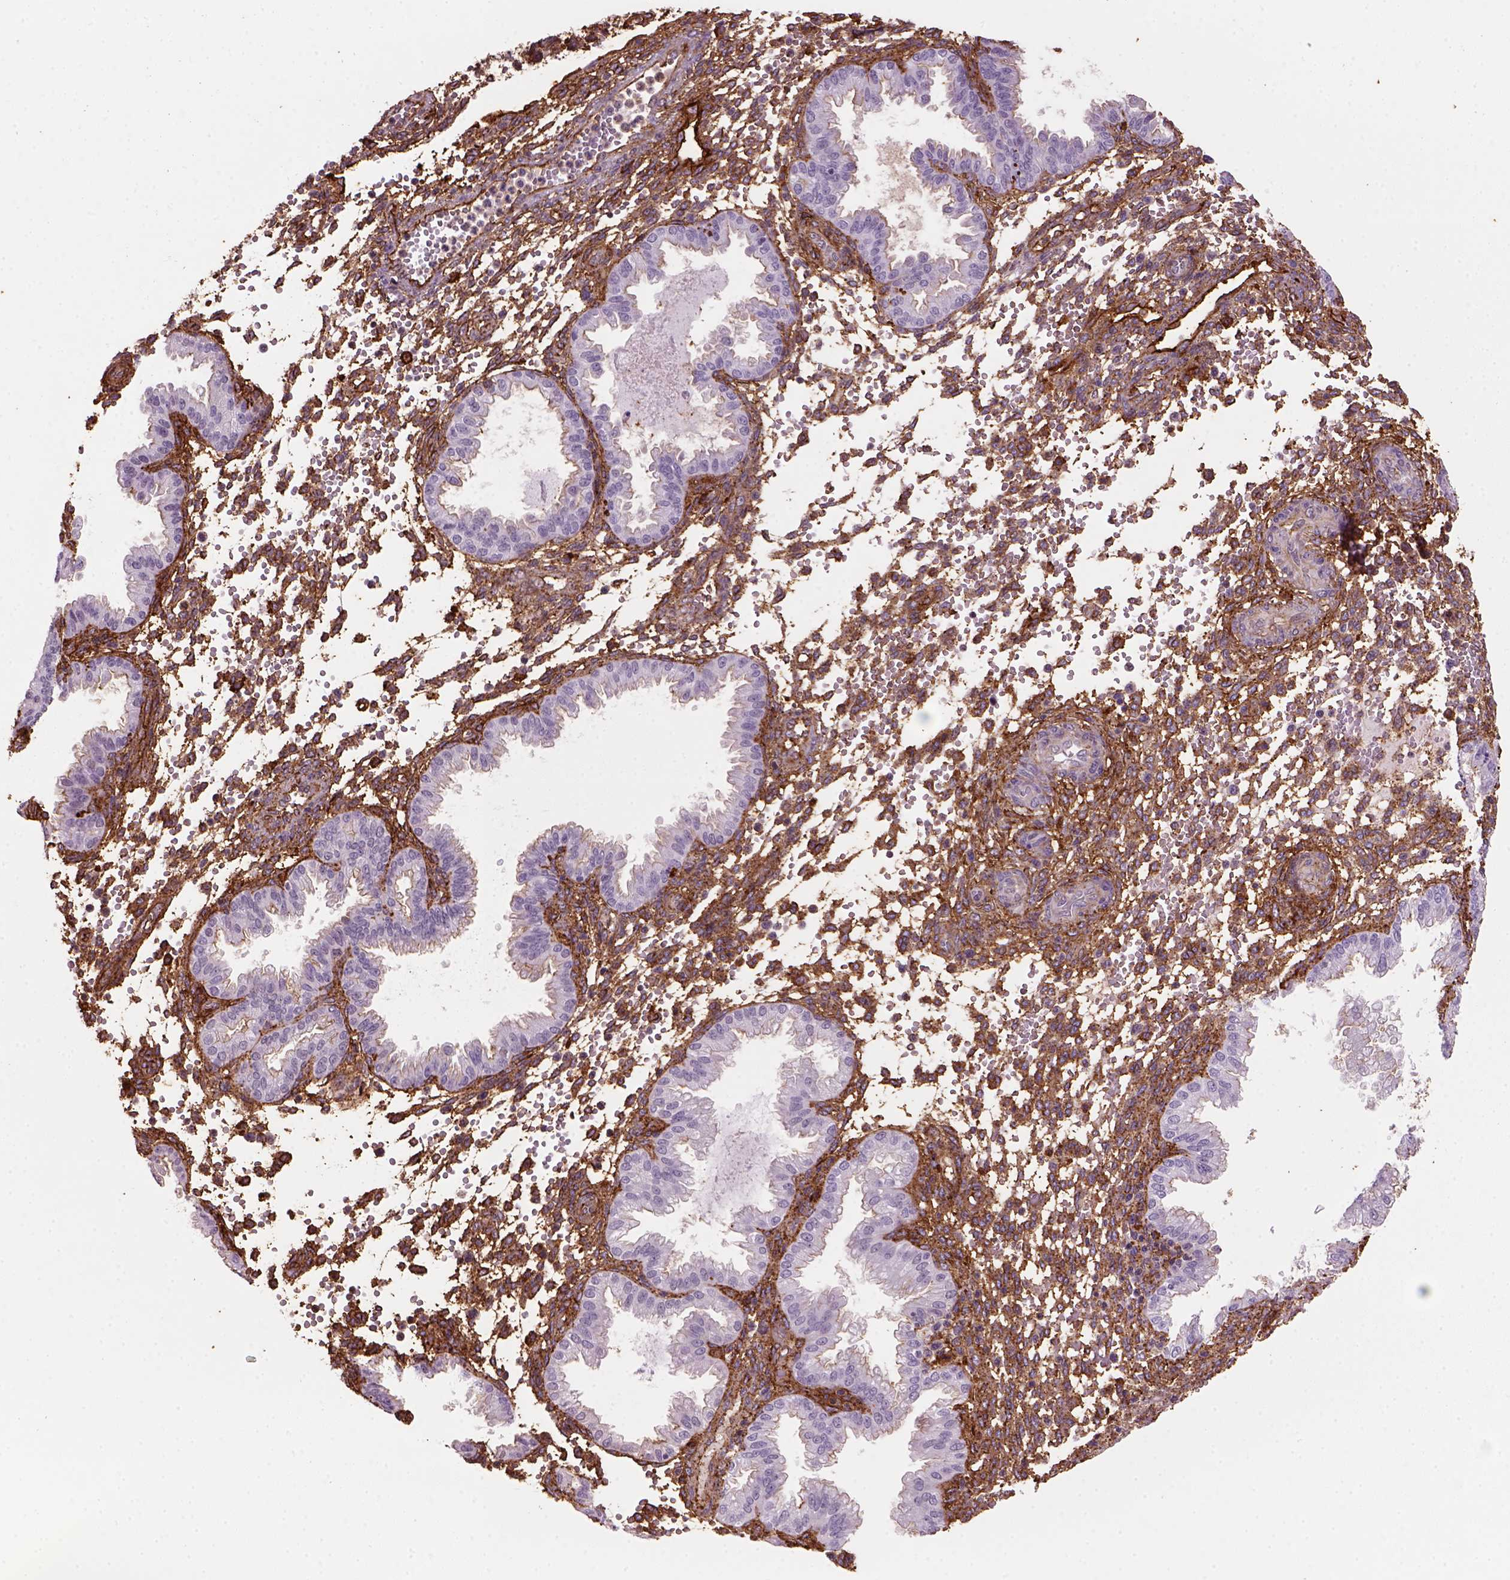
{"staining": {"intensity": "moderate", "quantity": ">75%", "location": "cytoplasmic/membranous"}, "tissue": "endometrium", "cell_type": "Cells in endometrial stroma", "image_type": "normal", "snomed": [{"axis": "morphology", "description": "Normal tissue, NOS"}, {"axis": "topography", "description": "Endometrium"}], "caption": "Immunohistochemistry (IHC) of normal endometrium demonstrates medium levels of moderate cytoplasmic/membranous staining in approximately >75% of cells in endometrial stroma.", "gene": "MARCKS", "patient": {"sex": "female", "age": 33}}